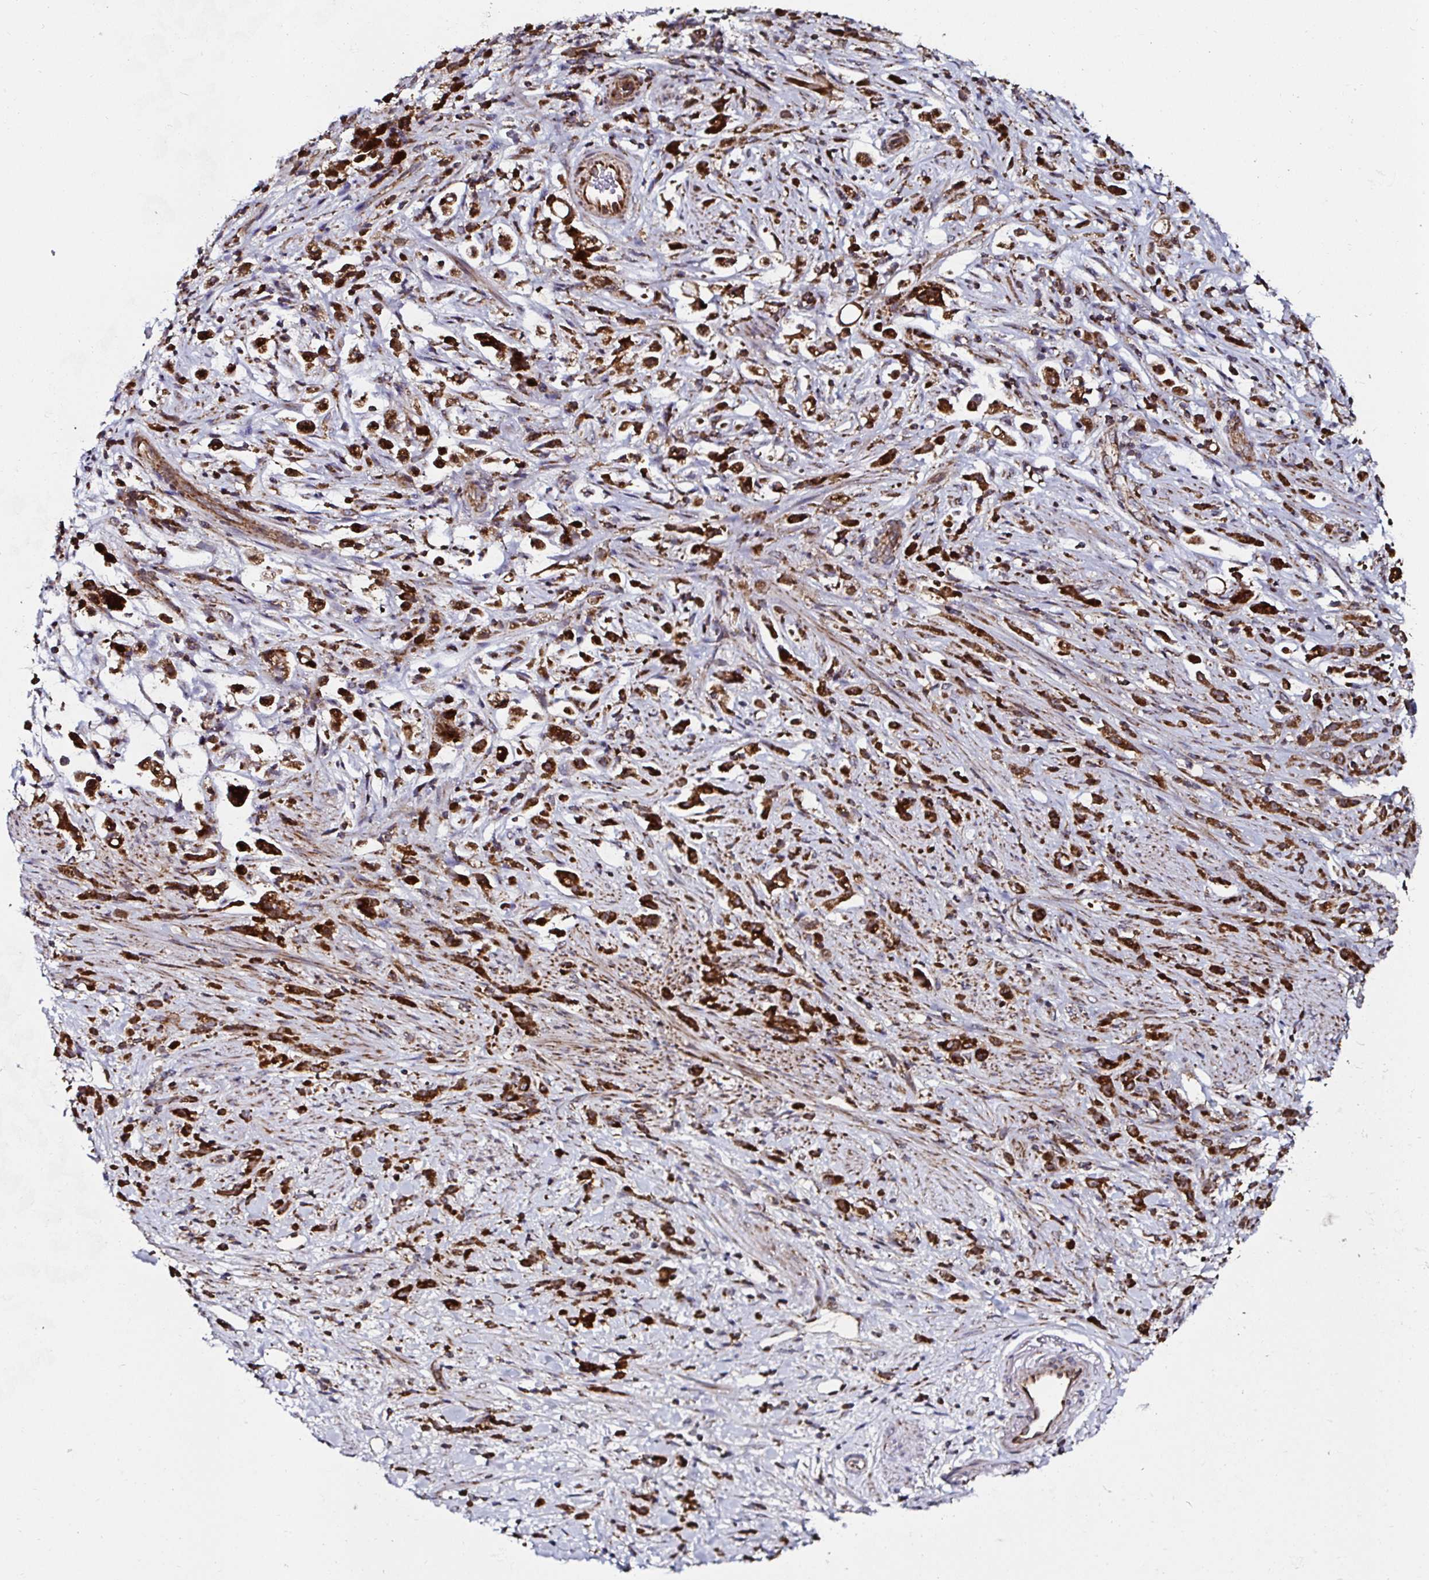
{"staining": {"intensity": "strong", "quantity": ">75%", "location": "cytoplasmic/membranous"}, "tissue": "stomach cancer", "cell_type": "Tumor cells", "image_type": "cancer", "snomed": [{"axis": "morphology", "description": "Adenocarcinoma, NOS"}, {"axis": "topography", "description": "Stomach"}], "caption": "There is high levels of strong cytoplasmic/membranous expression in tumor cells of stomach cancer (adenocarcinoma), as demonstrated by immunohistochemical staining (brown color).", "gene": "ATAD3B", "patient": {"sex": "female", "age": 60}}